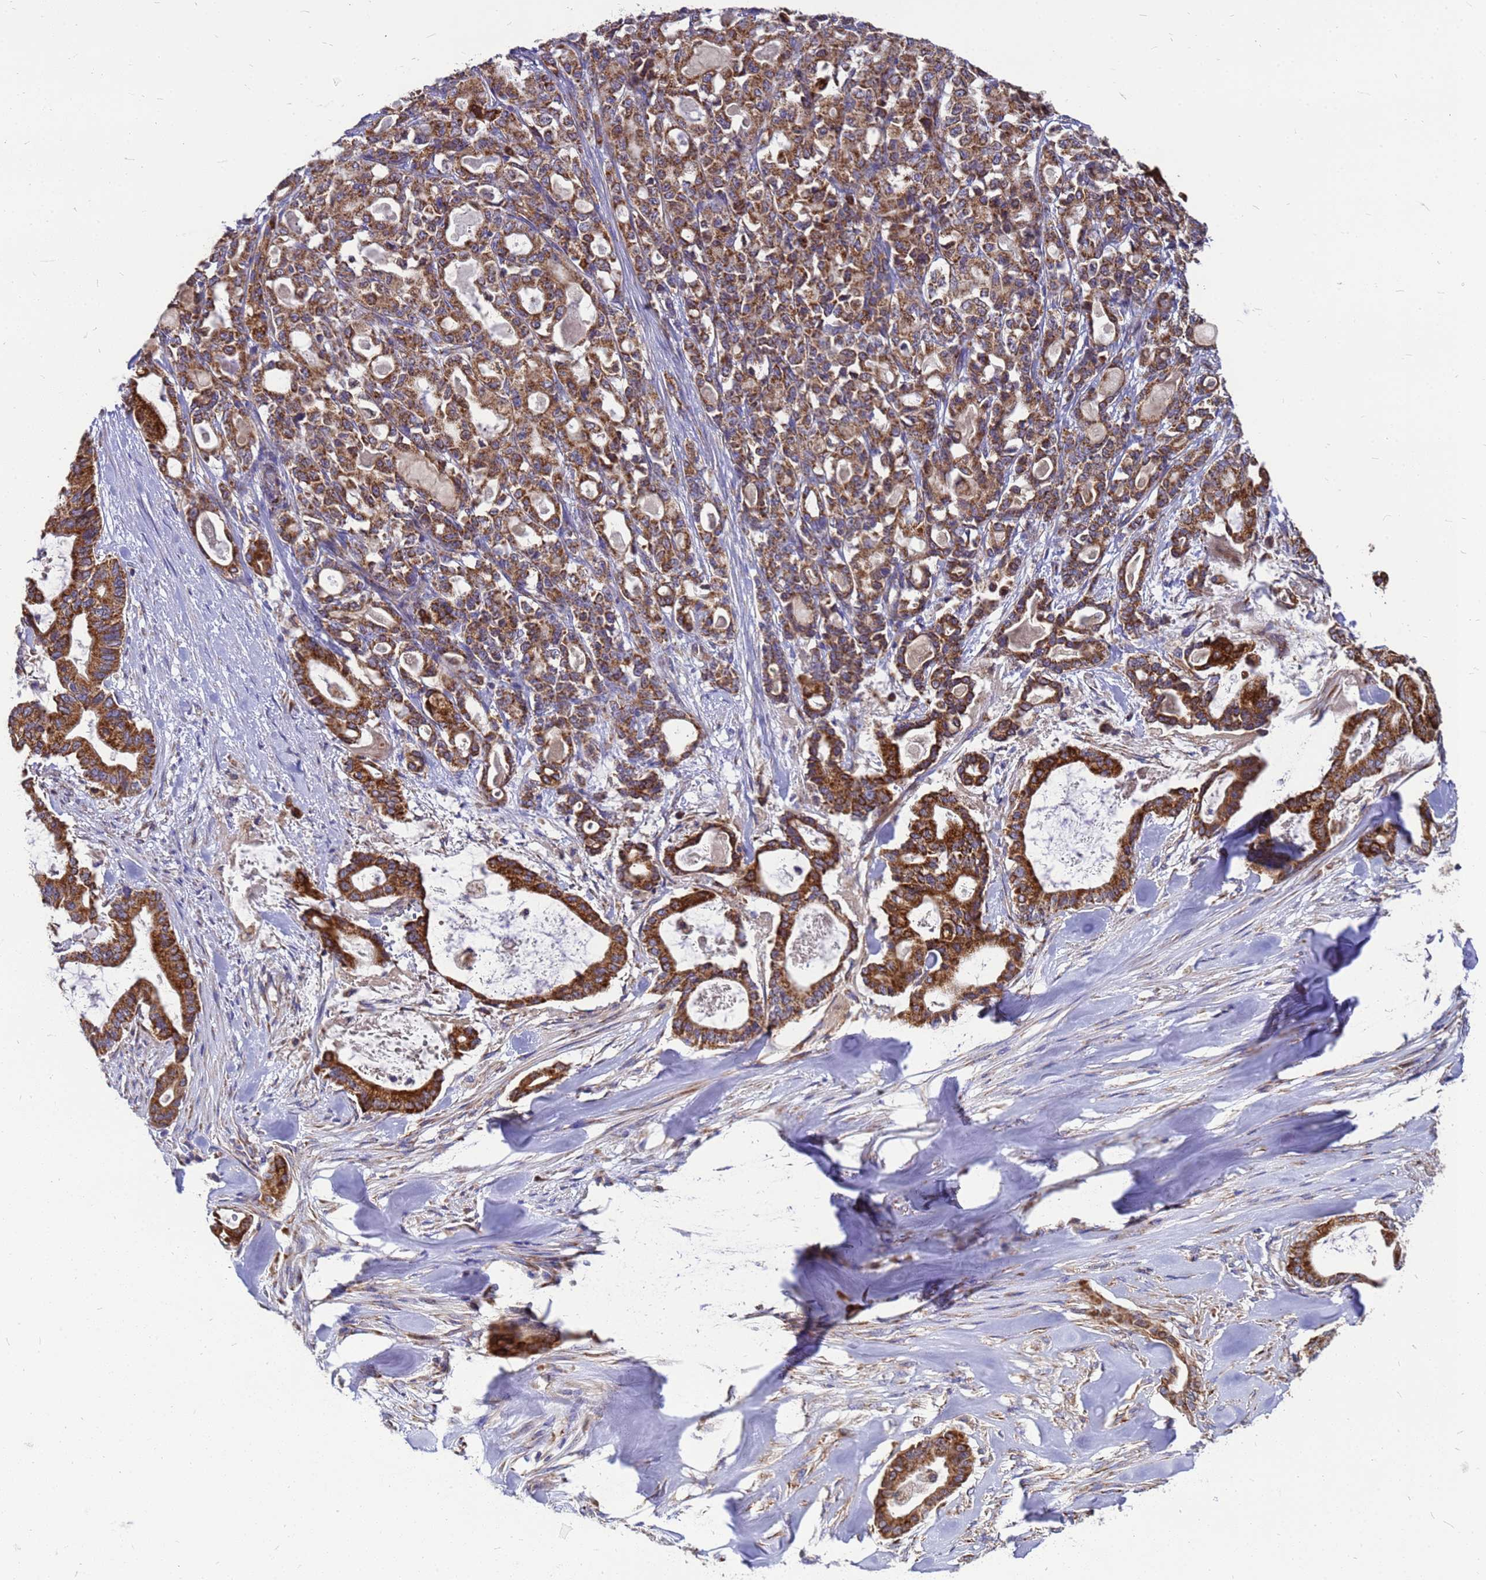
{"staining": {"intensity": "strong", "quantity": ">75%", "location": "cytoplasmic/membranous"}, "tissue": "pancreatic cancer", "cell_type": "Tumor cells", "image_type": "cancer", "snomed": [{"axis": "morphology", "description": "Adenocarcinoma, NOS"}, {"axis": "topography", "description": "Pancreas"}], "caption": "Immunohistochemistry image of neoplastic tissue: human pancreatic adenocarcinoma stained using IHC displays high levels of strong protein expression localized specifically in the cytoplasmic/membranous of tumor cells, appearing as a cytoplasmic/membranous brown color.", "gene": "CMC4", "patient": {"sex": "male", "age": 63}}